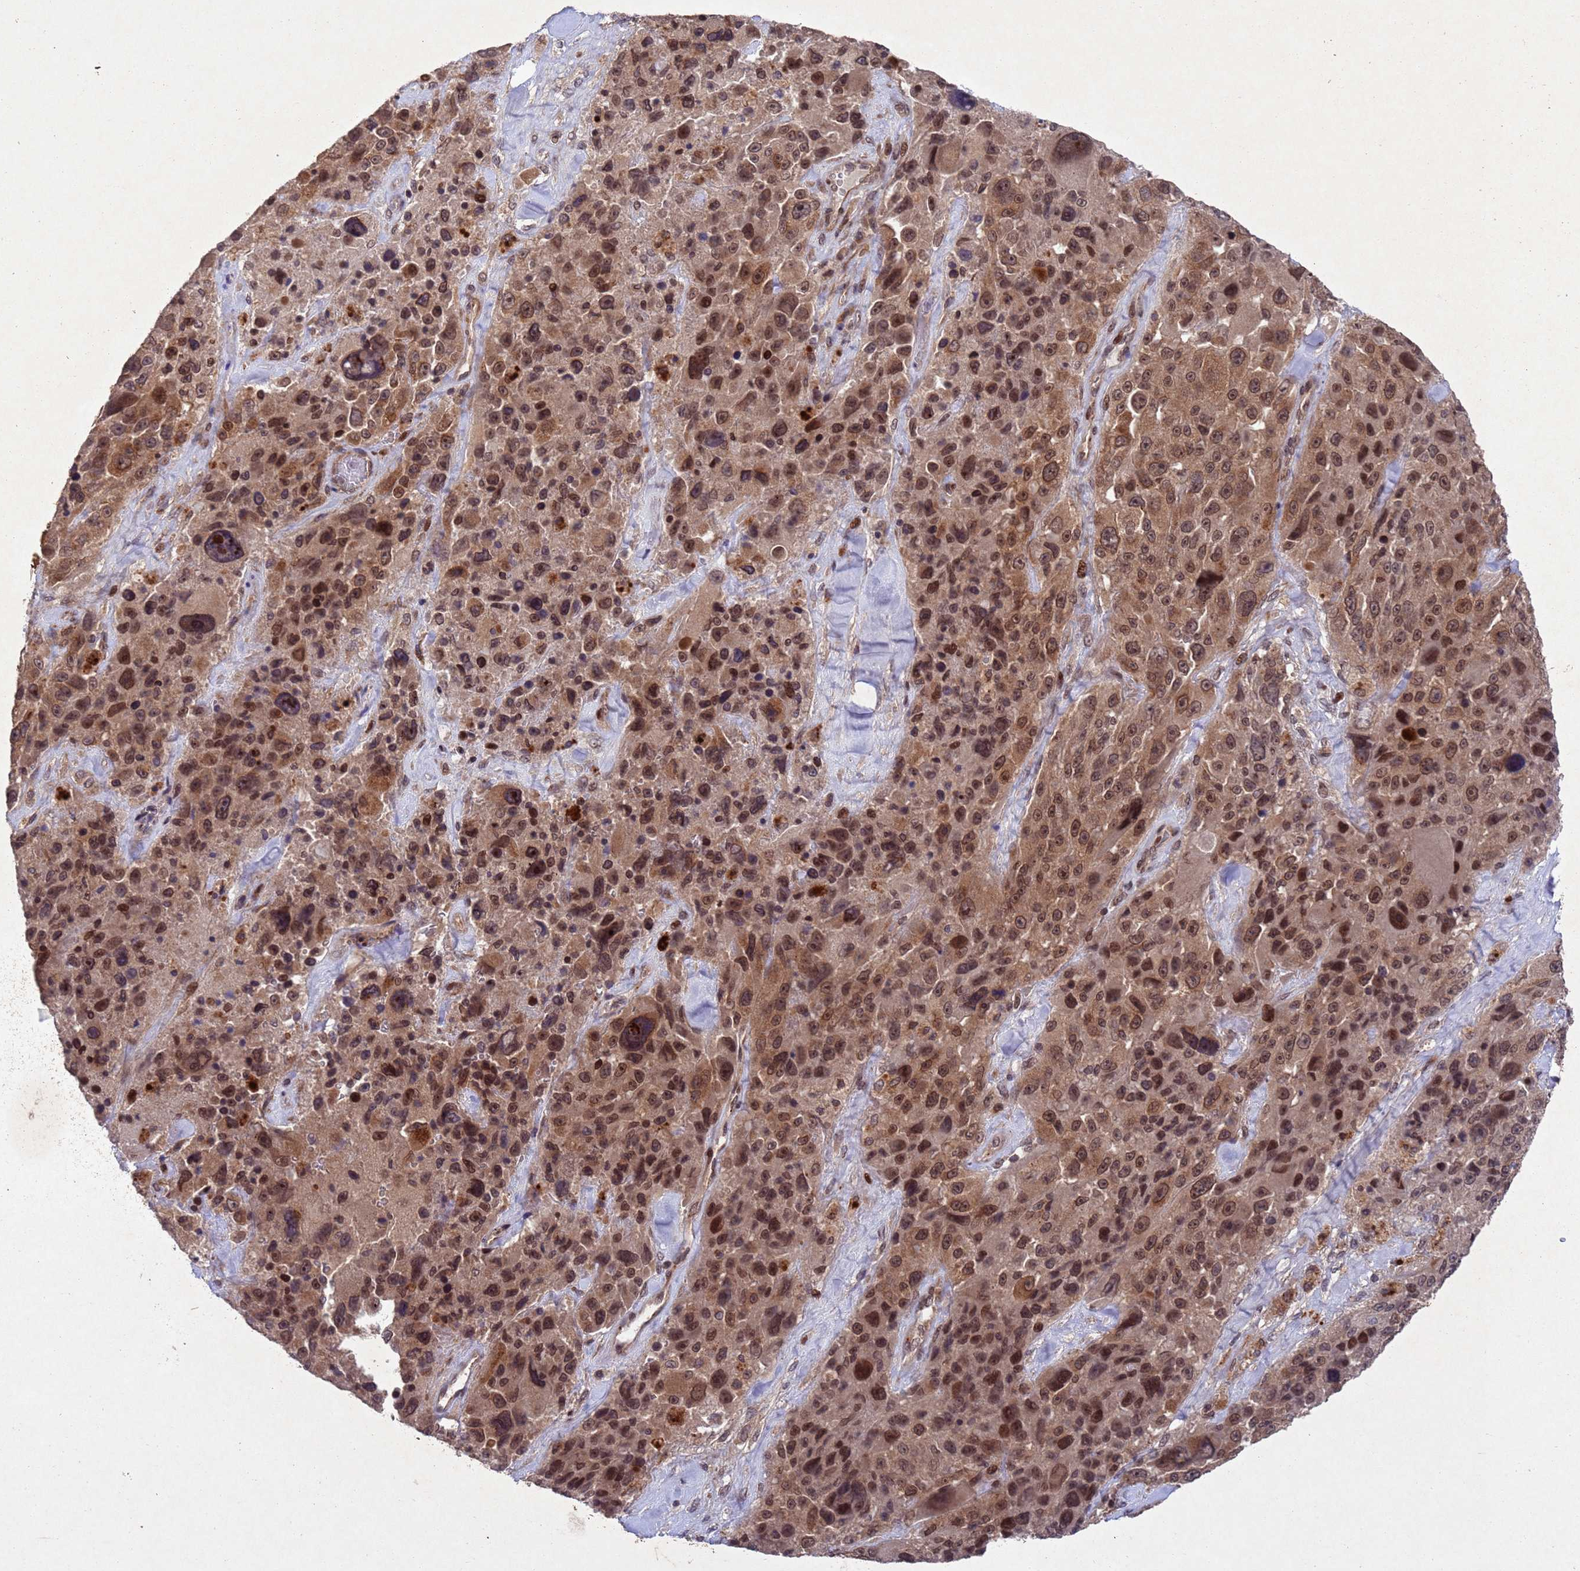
{"staining": {"intensity": "strong", "quantity": ">75%", "location": "cytoplasmic/membranous,nuclear"}, "tissue": "melanoma", "cell_type": "Tumor cells", "image_type": "cancer", "snomed": [{"axis": "morphology", "description": "Malignant melanoma, Metastatic site"}, {"axis": "topography", "description": "Lymph node"}], "caption": "A high amount of strong cytoplasmic/membranous and nuclear expression is seen in approximately >75% of tumor cells in malignant melanoma (metastatic site) tissue. (DAB (3,3'-diaminobenzidine) IHC with brightfield microscopy, high magnification).", "gene": "TBK1", "patient": {"sex": "male", "age": 62}}